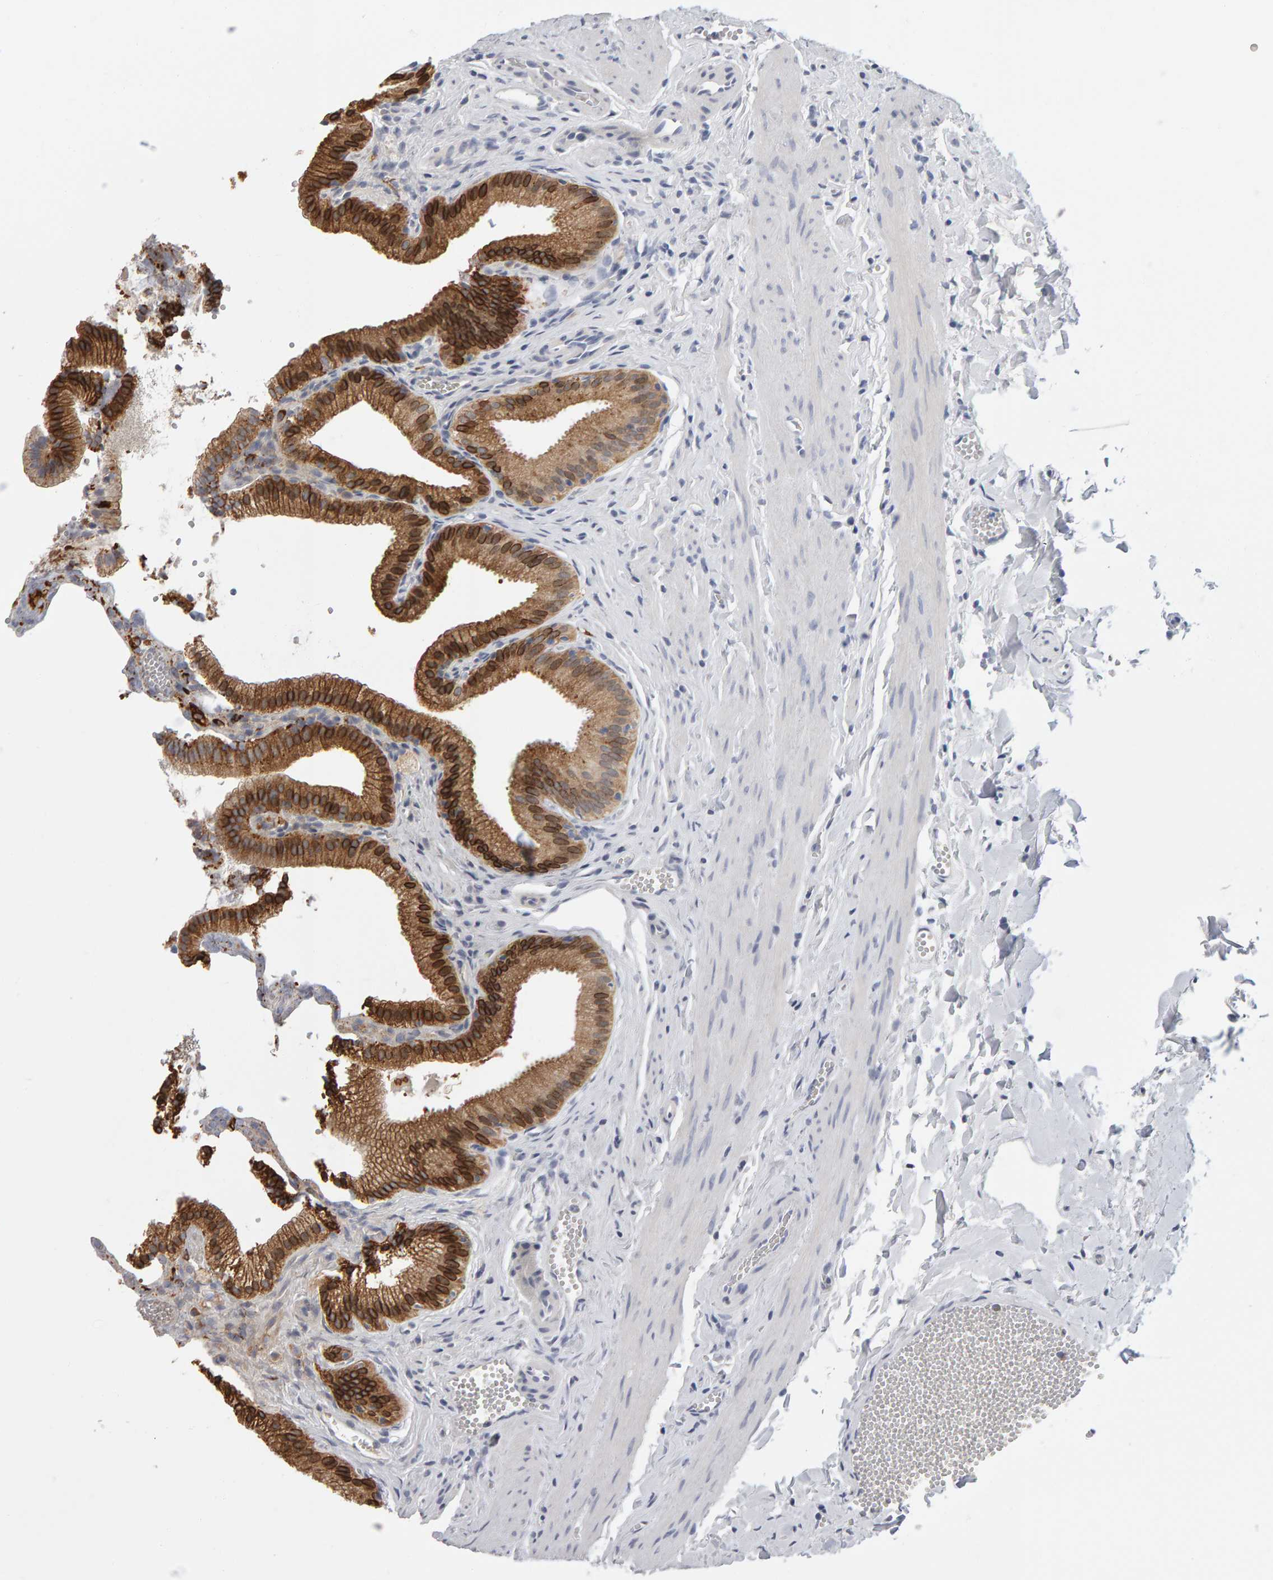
{"staining": {"intensity": "moderate", "quantity": ">75%", "location": "cytoplasmic/membranous"}, "tissue": "gallbladder", "cell_type": "Glandular cells", "image_type": "normal", "snomed": [{"axis": "morphology", "description": "Normal tissue, NOS"}, {"axis": "topography", "description": "Gallbladder"}], "caption": "About >75% of glandular cells in unremarkable human gallbladder reveal moderate cytoplasmic/membranous protein staining as visualized by brown immunohistochemical staining.", "gene": "CTH", "patient": {"sex": "male", "age": 38}}